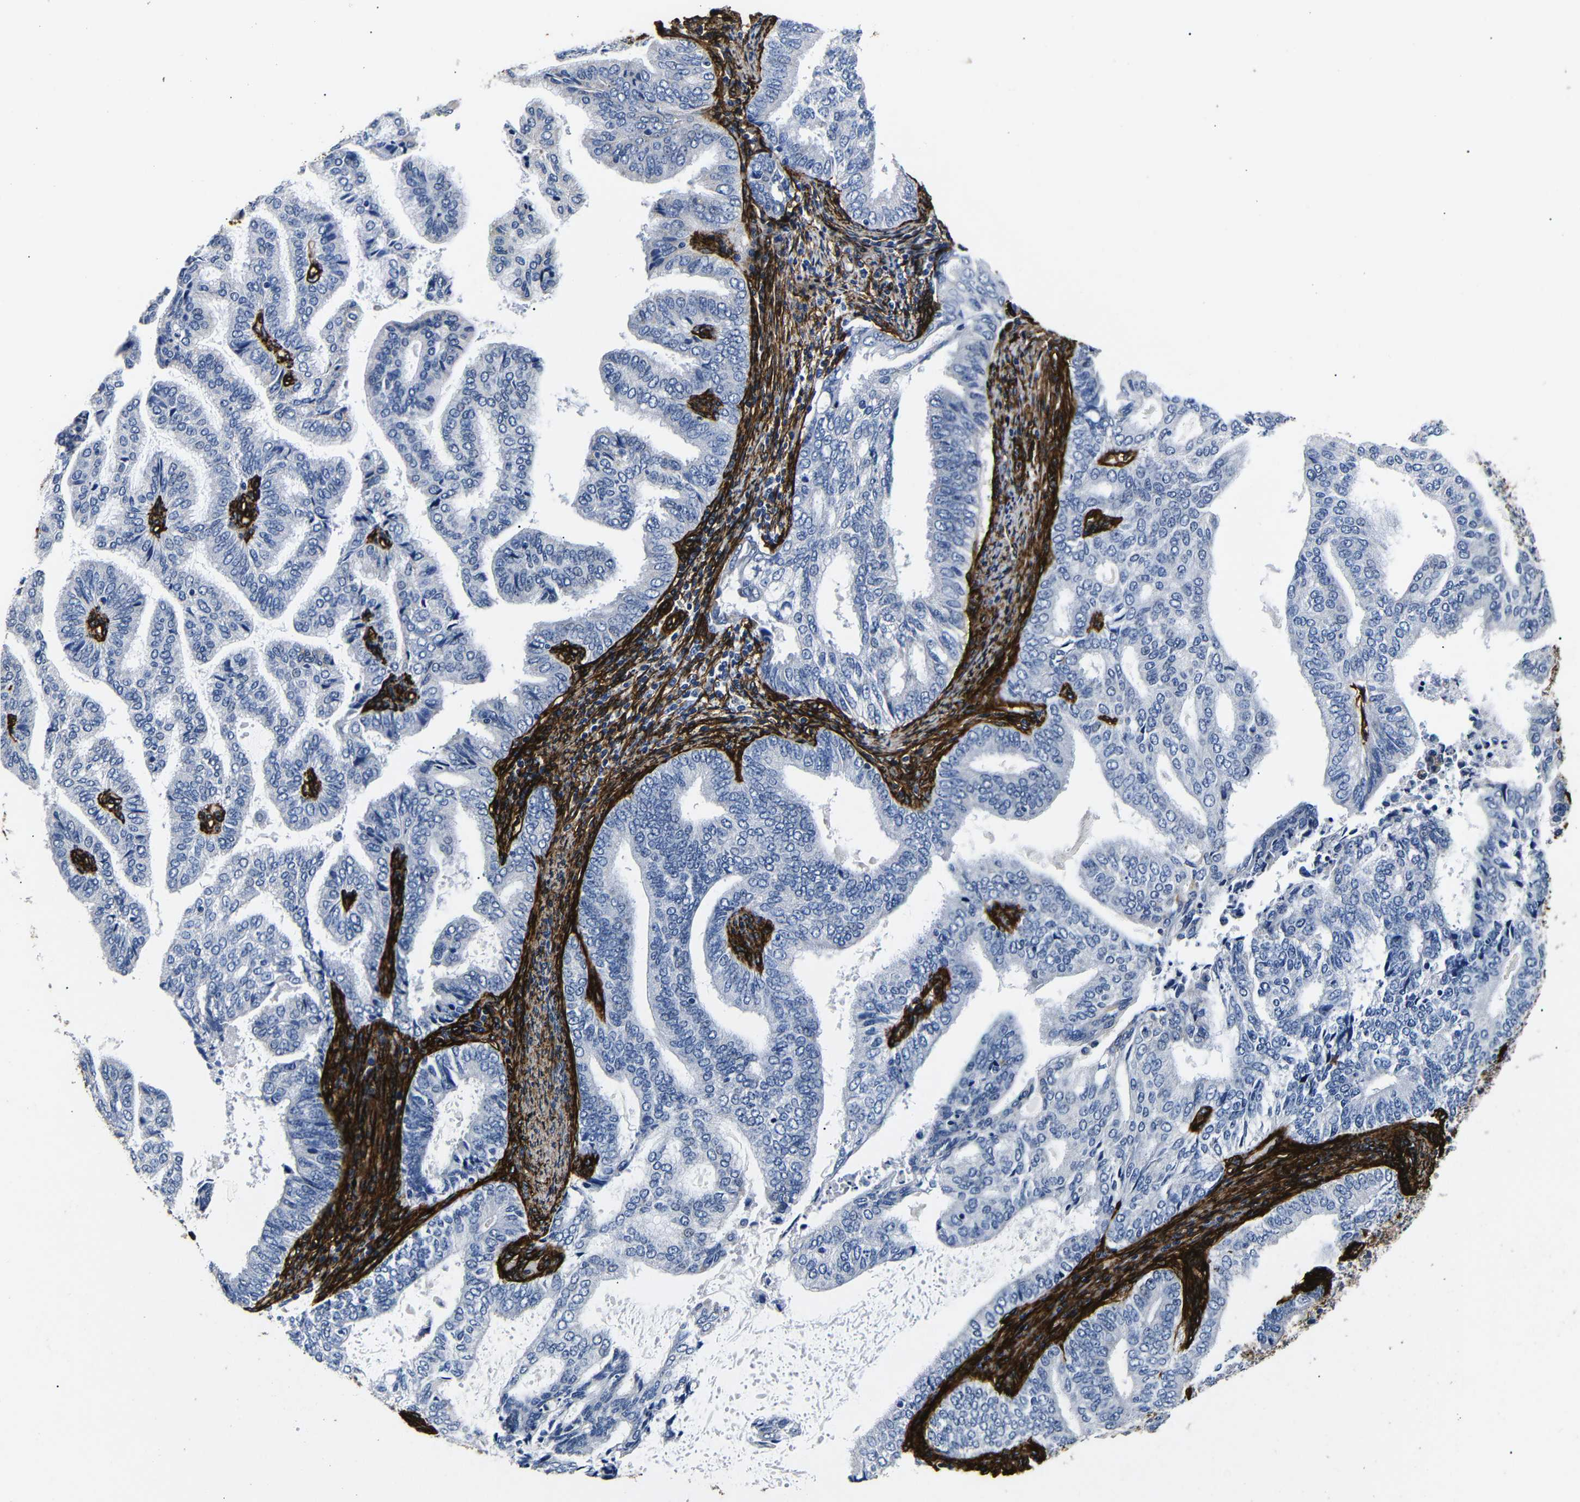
{"staining": {"intensity": "negative", "quantity": "none", "location": "none"}, "tissue": "endometrial cancer", "cell_type": "Tumor cells", "image_type": "cancer", "snomed": [{"axis": "morphology", "description": "Adenocarcinoma, NOS"}, {"axis": "topography", "description": "Endometrium"}], "caption": "A high-resolution histopathology image shows immunohistochemistry staining of endometrial cancer, which shows no significant staining in tumor cells.", "gene": "CAV2", "patient": {"sex": "female", "age": 58}}